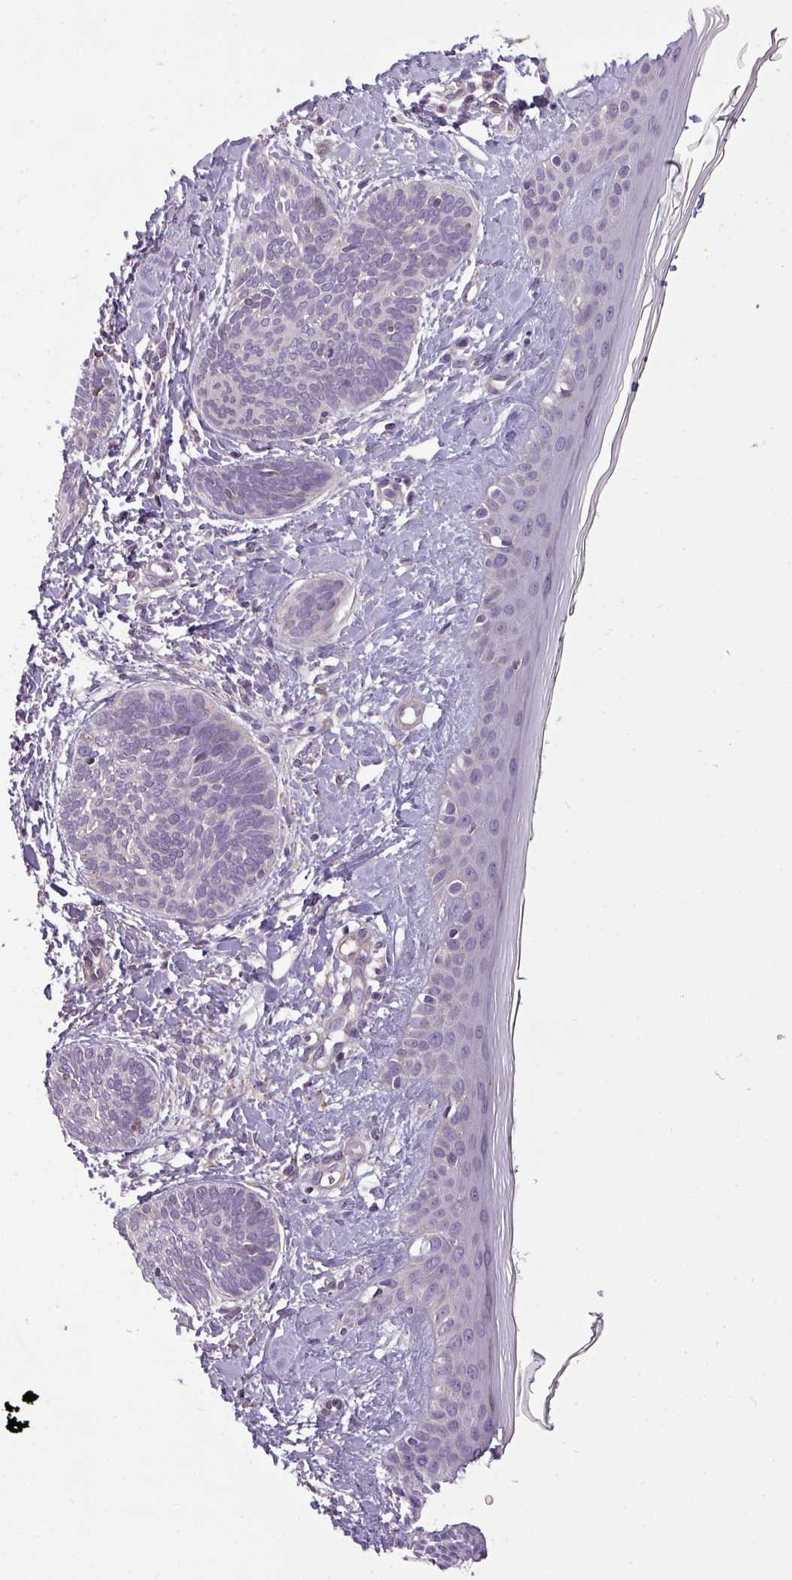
{"staining": {"intensity": "negative", "quantity": "none", "location": "none"}, "tissue": "skin cancer", "cell_type": "Tumor cells", "image_type": "cancer", "snomed": [{"axis": "morphology", "description": "Basal cell carcinoma"}, {"axis": "topography", "description": "Skin"}], "caption": "Immunohistochemistry (IHC) micrograph of neoplastic tissue: basal cell carcinoma (skin) stained with DAB displays no significant protein staining in tumor cells.", "gene": "ZNF35", "patient": {"sex": "female", "age": 81}}